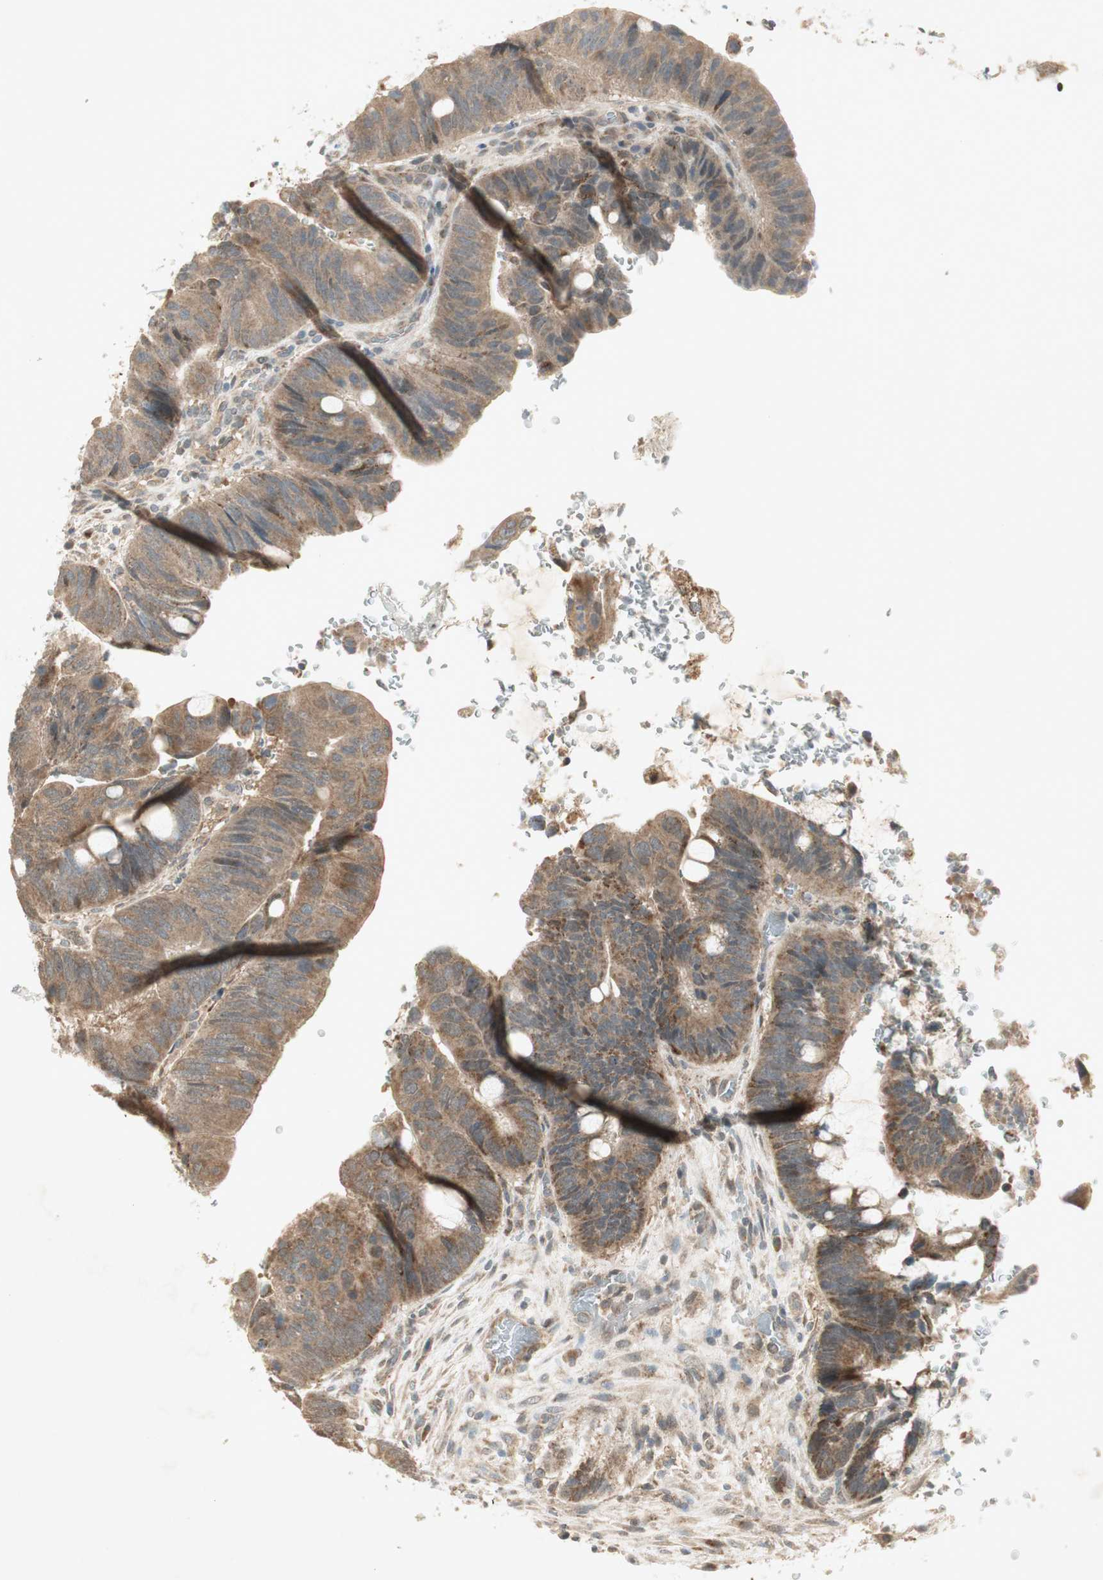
{"staining": {"intensity": "moderate", "quantity": ">75%", "location": "cytoplasmic/membranous"}, "tissue": "colorectal cancer", "cell_type": "Tumor cells", "image_type": "cancer", "snomed": [{"axis": "morphology", "description": "Normal tissue, NOS"}, {"axis": "morphology", "description": "Adenocarcinoma, NOS"}, {"axis": "topography", "description": "Rectum"}, {"axis": "topography", "description": "Peripheral nerve tissue"}], "caption": "Protein expression analysis of human colorectal cancer (adenocarcinoma) reveals moderate cytoplasmic/membranous positivity in about >75% of tumor cells.", "gene": "USP2", "patient": {"sex": "male", "age": 92}}